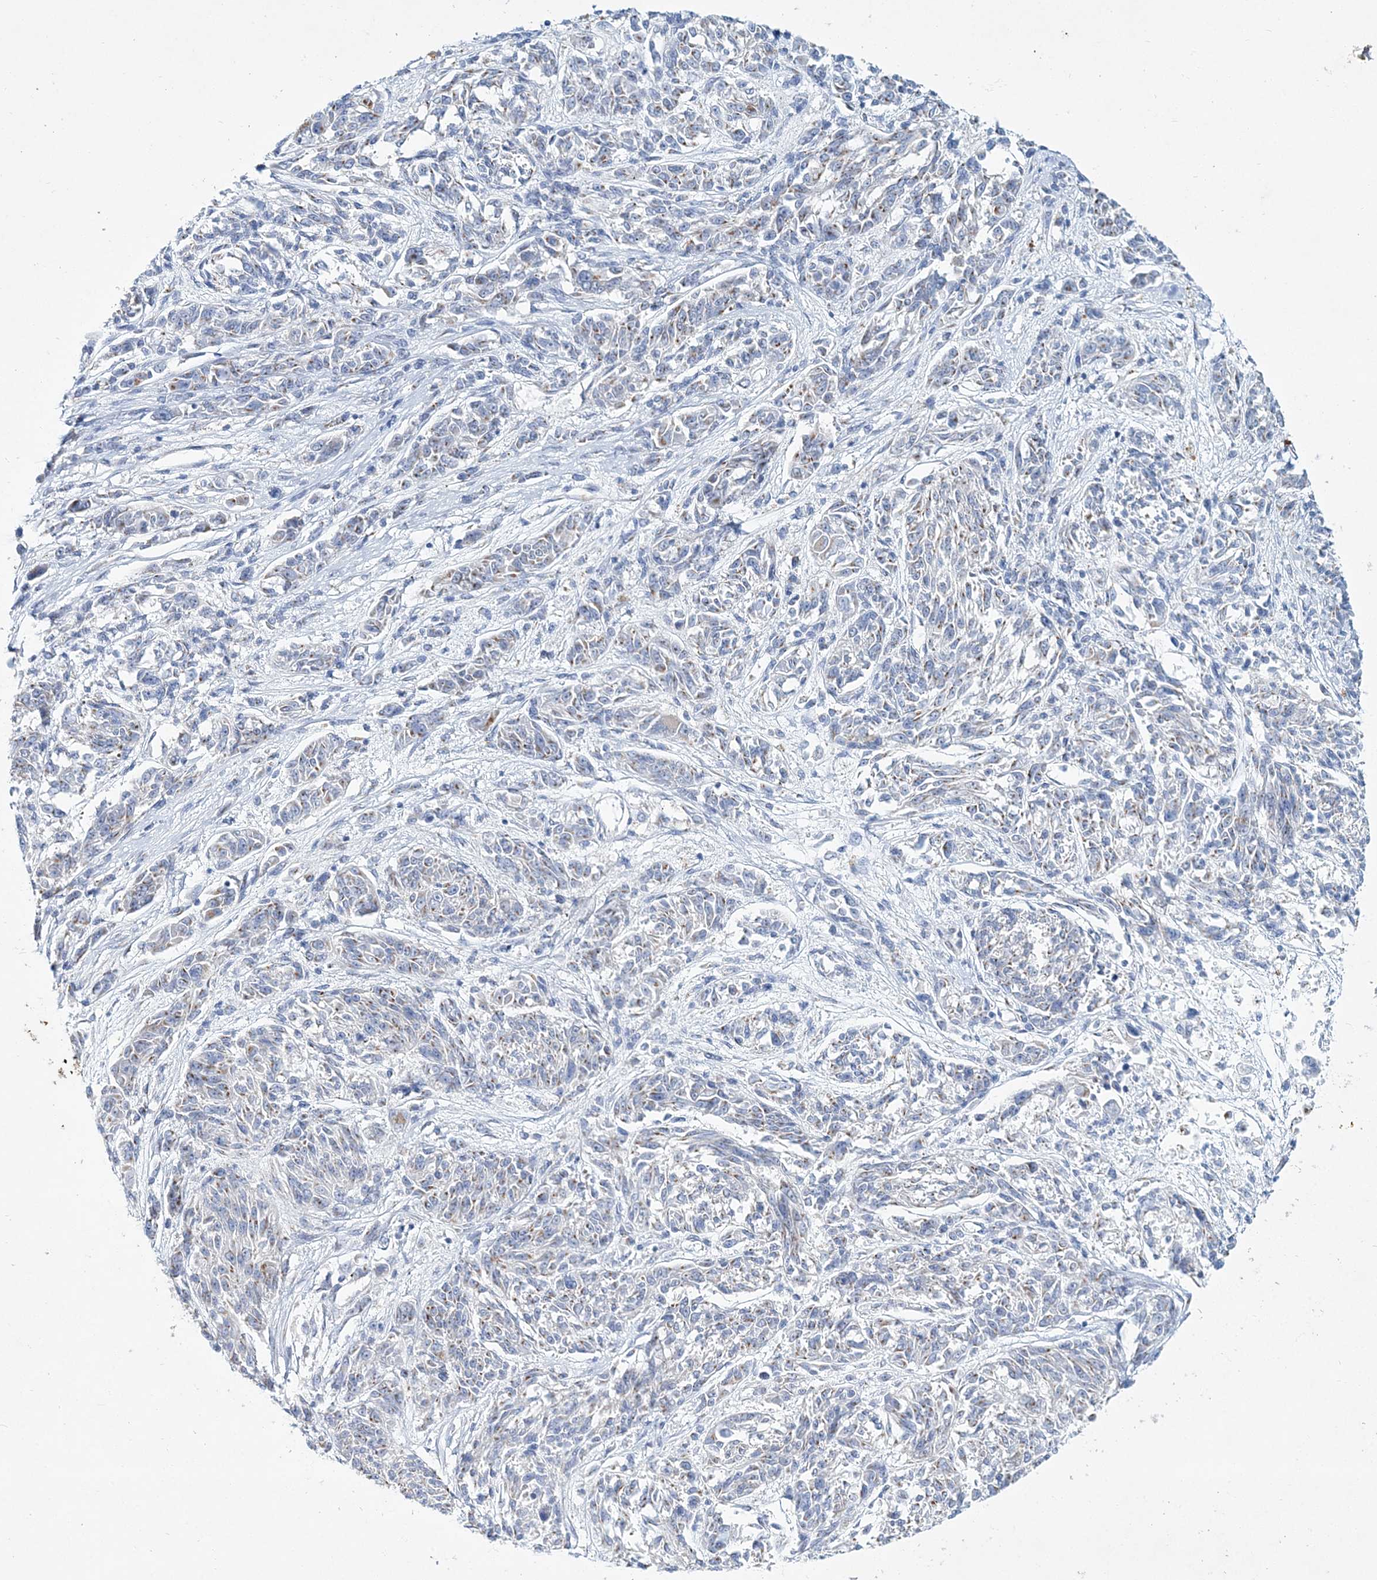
{"staining": {"intensity": "weak", "quantity": "25%-75%", "location": "cytoplasmic/membranous"}, "tissue": "melanoma", "cell_type": "Tumor cells", "image_type": "cancer", "snomed": [{"axis": "morphology", "description": "Malignant melanoma, NOS"}, {"axis": "topography", "description": "Skin"}], "caption": "Protein expression by immunohistochemistry (IHC) reveals weak cytoplasmic/membranous positivity in about 25%-75% of tumor cells in melanoma. The staining was performed using DAB to visualize the protein expression in brown, while the nuclei were stained in blue with hematoxylin (Magnification: 20x).", "gene": "ADGRL1", "patient": {"sex": "male", "age": 53}}